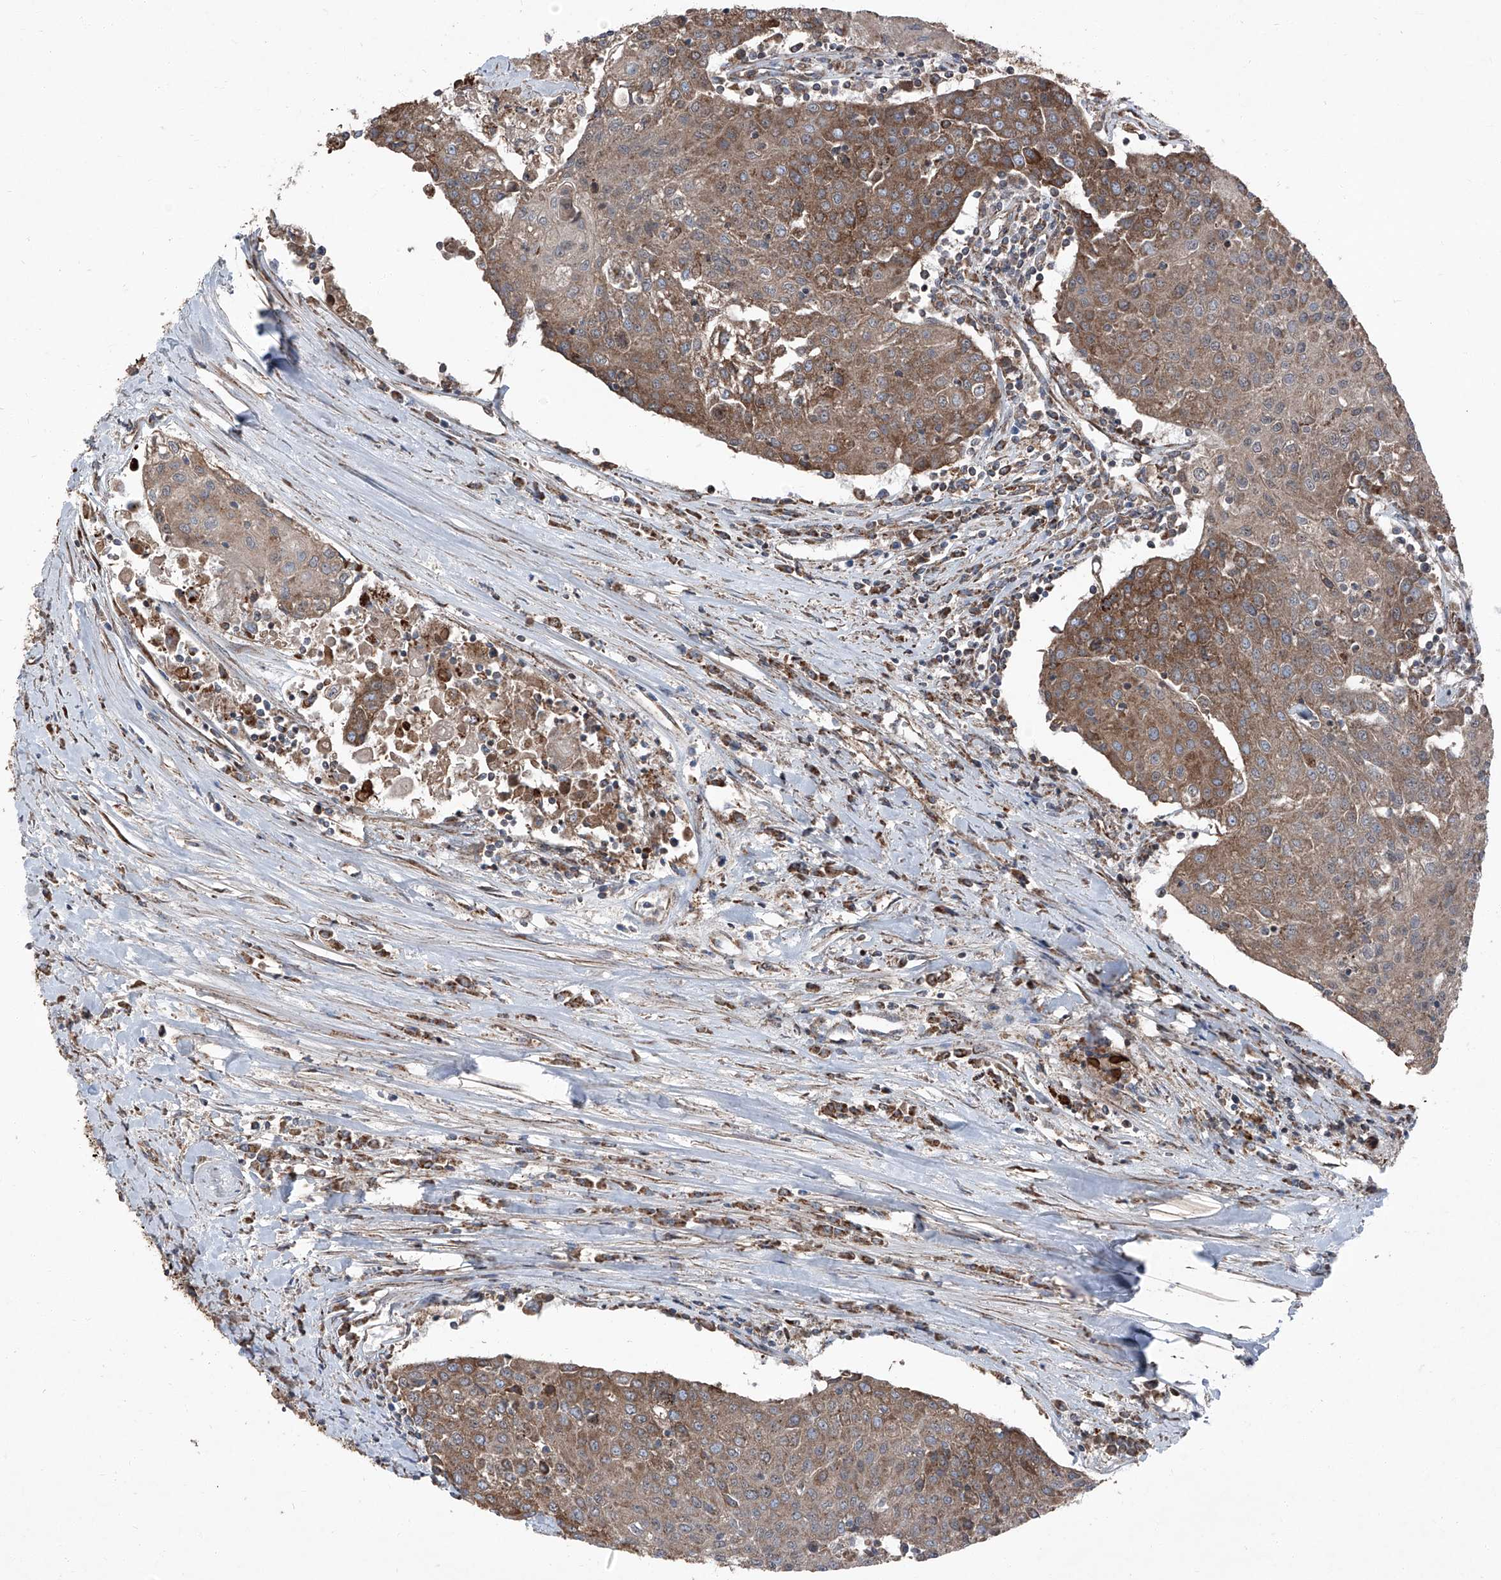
{"staining": {"intensity": "moderate", "quantity": ">75%", "location": "cytoplasmic/membranous"}, "tissue": "urothelial cancer", "cell_type": "Tumor cells", "image_type": "cancer", "snomed": [{"axis": "morphology", "description": "Urothelial carcinoma, High grade"}, {"axis": "topography", "description": "Urinary bladder"}], "caption": "A high-resolution micrograph shows immunohistochemistry (IHC) staining of urothelial cancer, which shows moderate cytoplasmic/membranous staining in approximately >75% of tumor cells.", "gene": "LIMK1", "patient": {"sex": "female", "age": 85}}